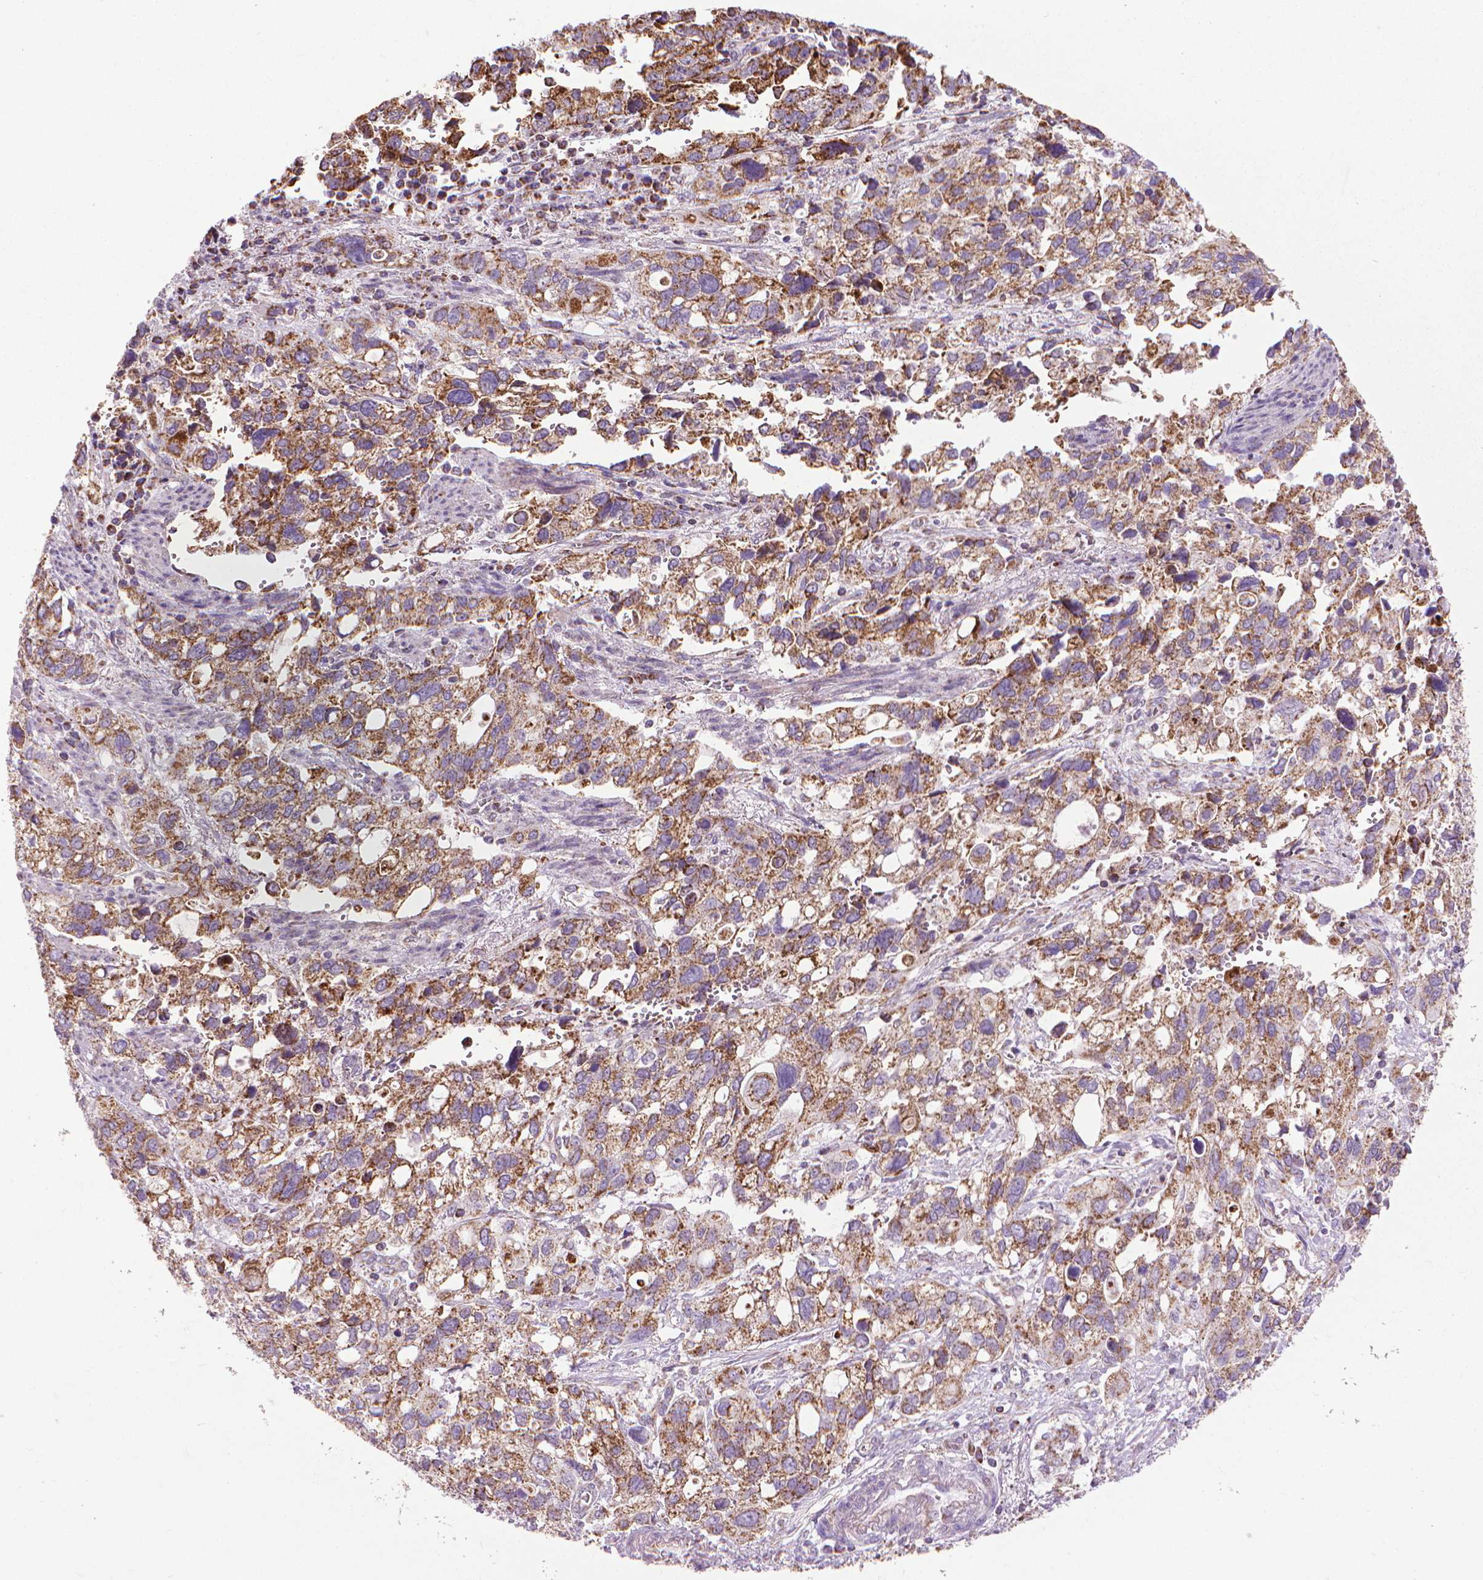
{"staining": {"intensity": "strong", "quantity": ">75%", "location": "cytoplasmic/membranous"}, "tissue": "stomach cancer", "cell_type": "Tumor cells", "image_type": "cancer", "snomed": [{"axis": "morphology", "description": "Adenocarcinoma, NOS"}, {"axis": "topography", "description": "Stomach, upper"}], "caption": "Stomach cancer tissue demonstrates strong cytoplasmic/membranous positivity in about >75% of tumor cells", "gene": "VDAC1", "patient": {"sex": "female", "age": 81}}